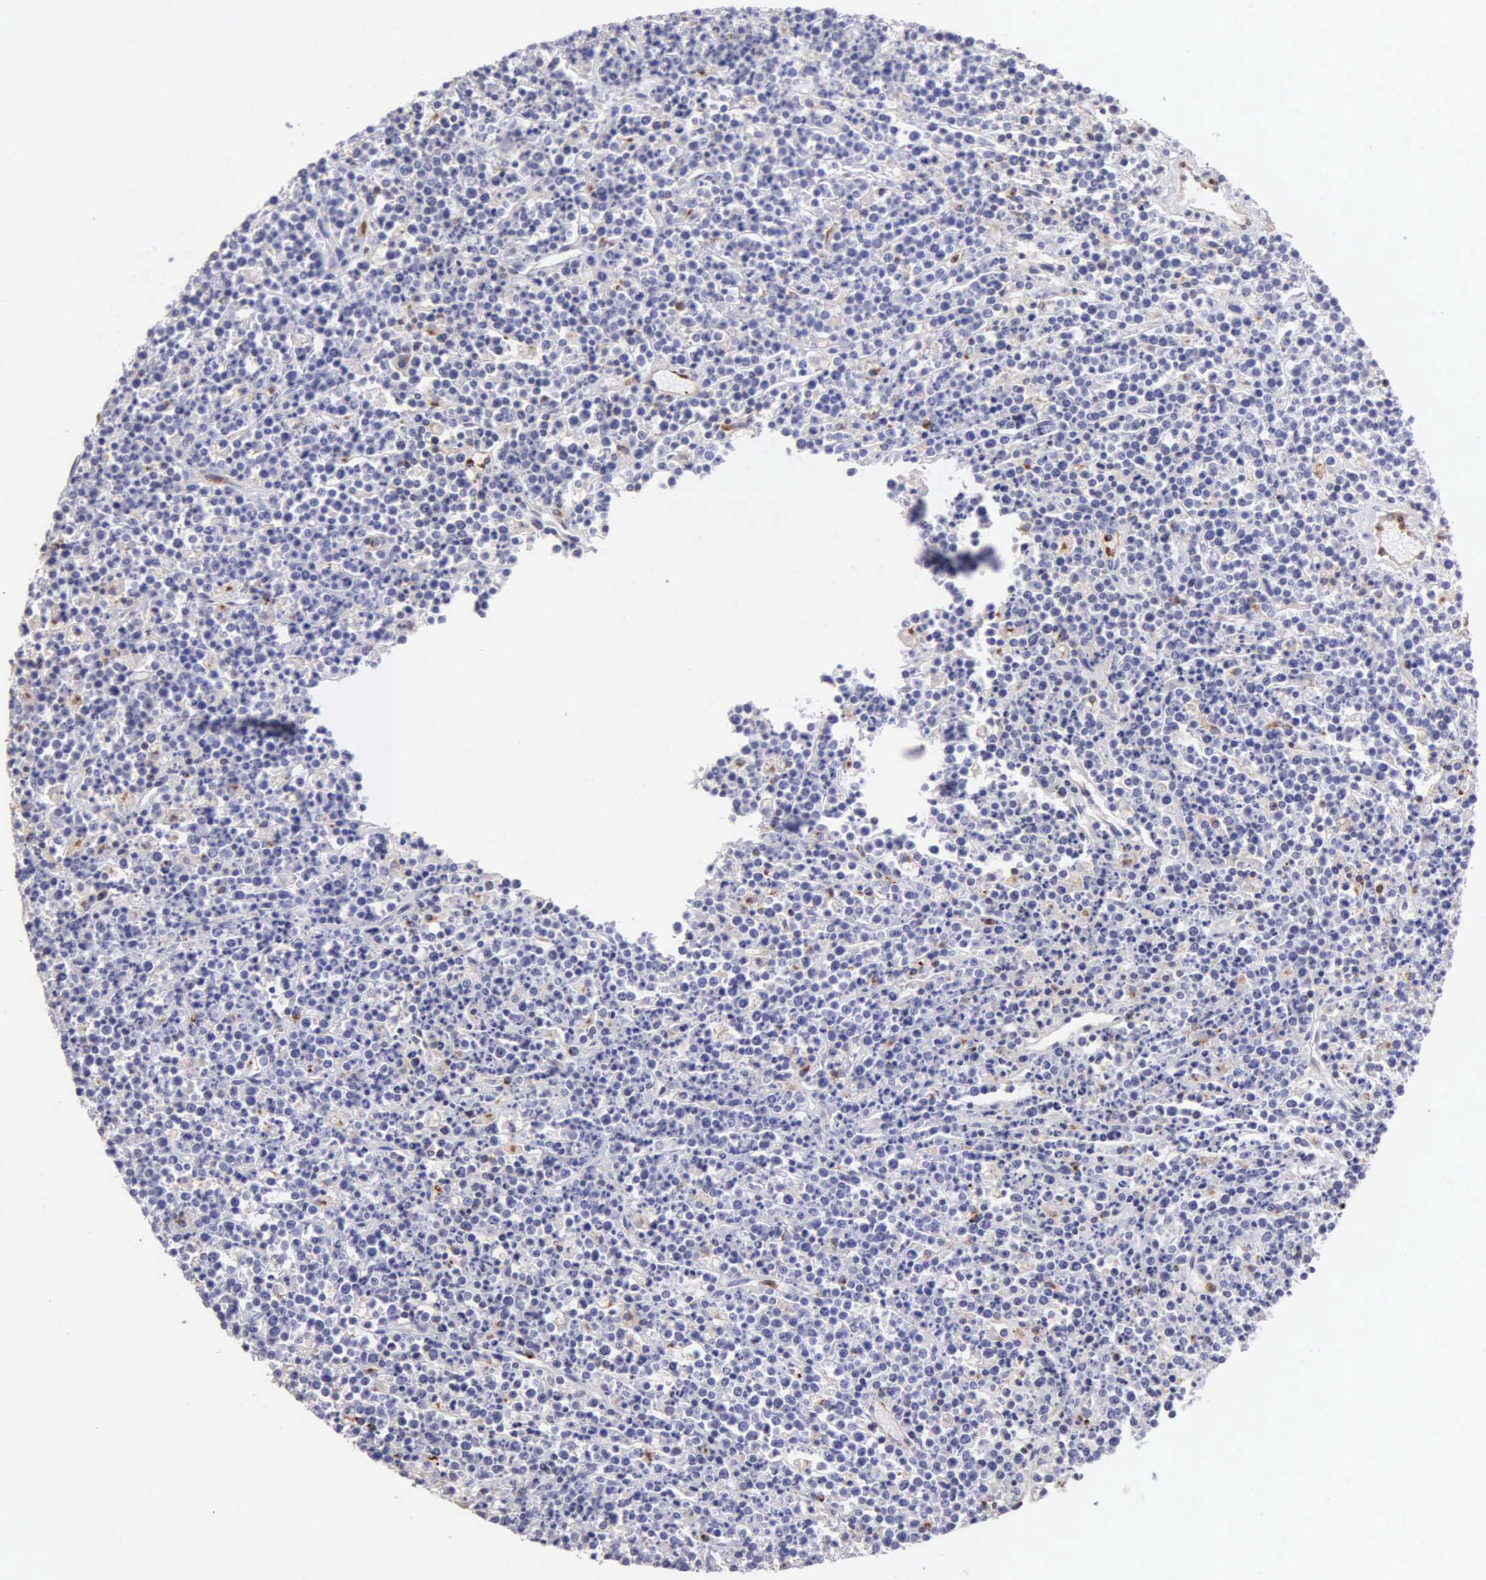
{"staining": {"intensity": "negative", "quantity": "none", "location": "none"}, "tissue": "lymphoma", "cell_type": "Tumor cells", "image_type": "cancer", "snomed": [{"axis": "morphology", "description": "Malignant lymphoma, non-Hodgkin's type, High grade"}, {"axis": "topography", "description": "Ovary"}], "caption": "The micrograph demonstrates no staining of tumor cells in lymphoma.", "gene": "SRGN", "patient": {"sex": "female", "age": 56}}